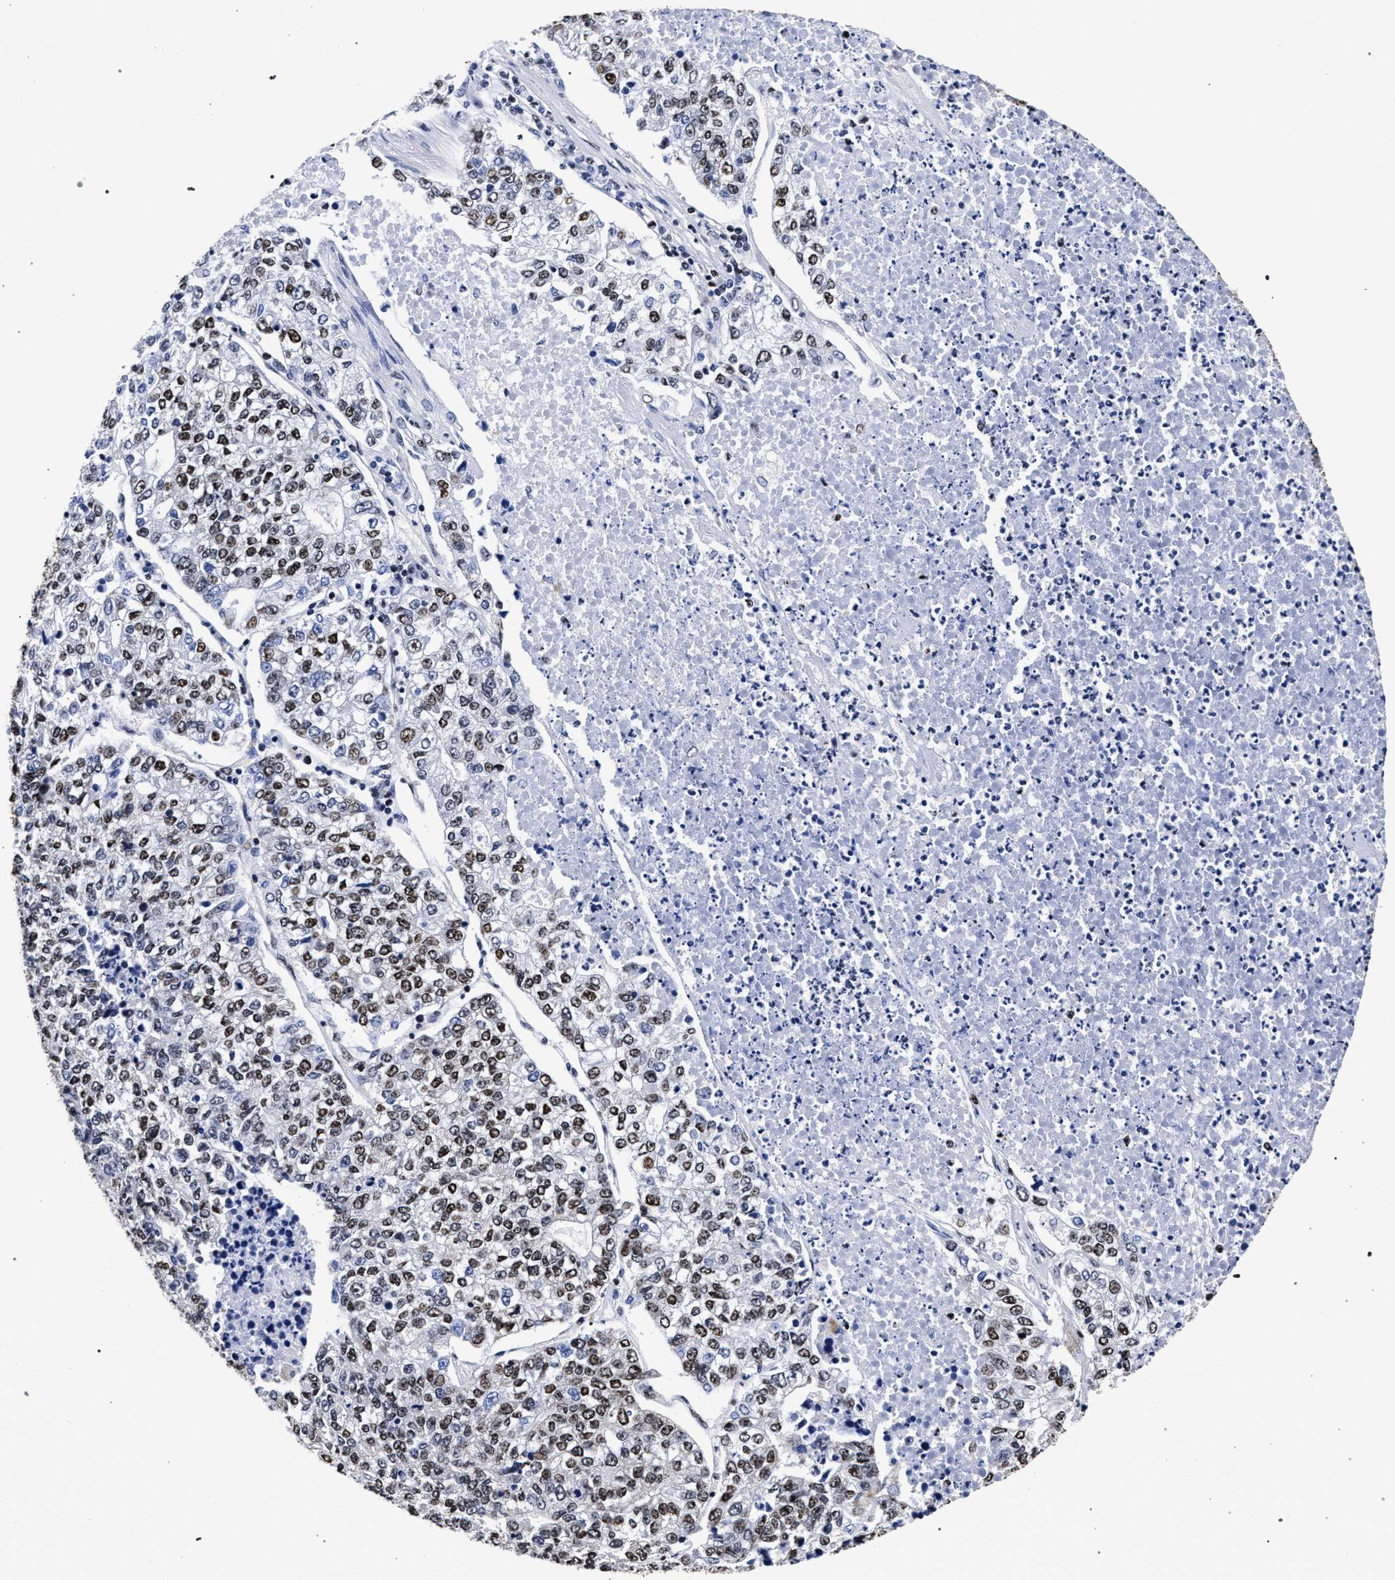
{"staining": {"intensity": "weak", "quantity": ">75%", "location": "nuclear"}, "tissue": "lung cancer", "cell_type": "Tumor cells", "image_type": "cancer", "snomed": [{"axis": "morphology", "description": "Adenocarcinoma, NOS"}, {"axis": "topography", "description": "Lung"}], "caption": "A low amount of weak nuclear positivity is seen in about >75% of tumor cells in lung adenocarcinoma tissue. Using DAB (brown) and hematoxylin (blue) stains, captured at high magnification using brightfield microscopy.", "gene": "HNRNPA1", "patient": {"sex": "male", "age": 49}}